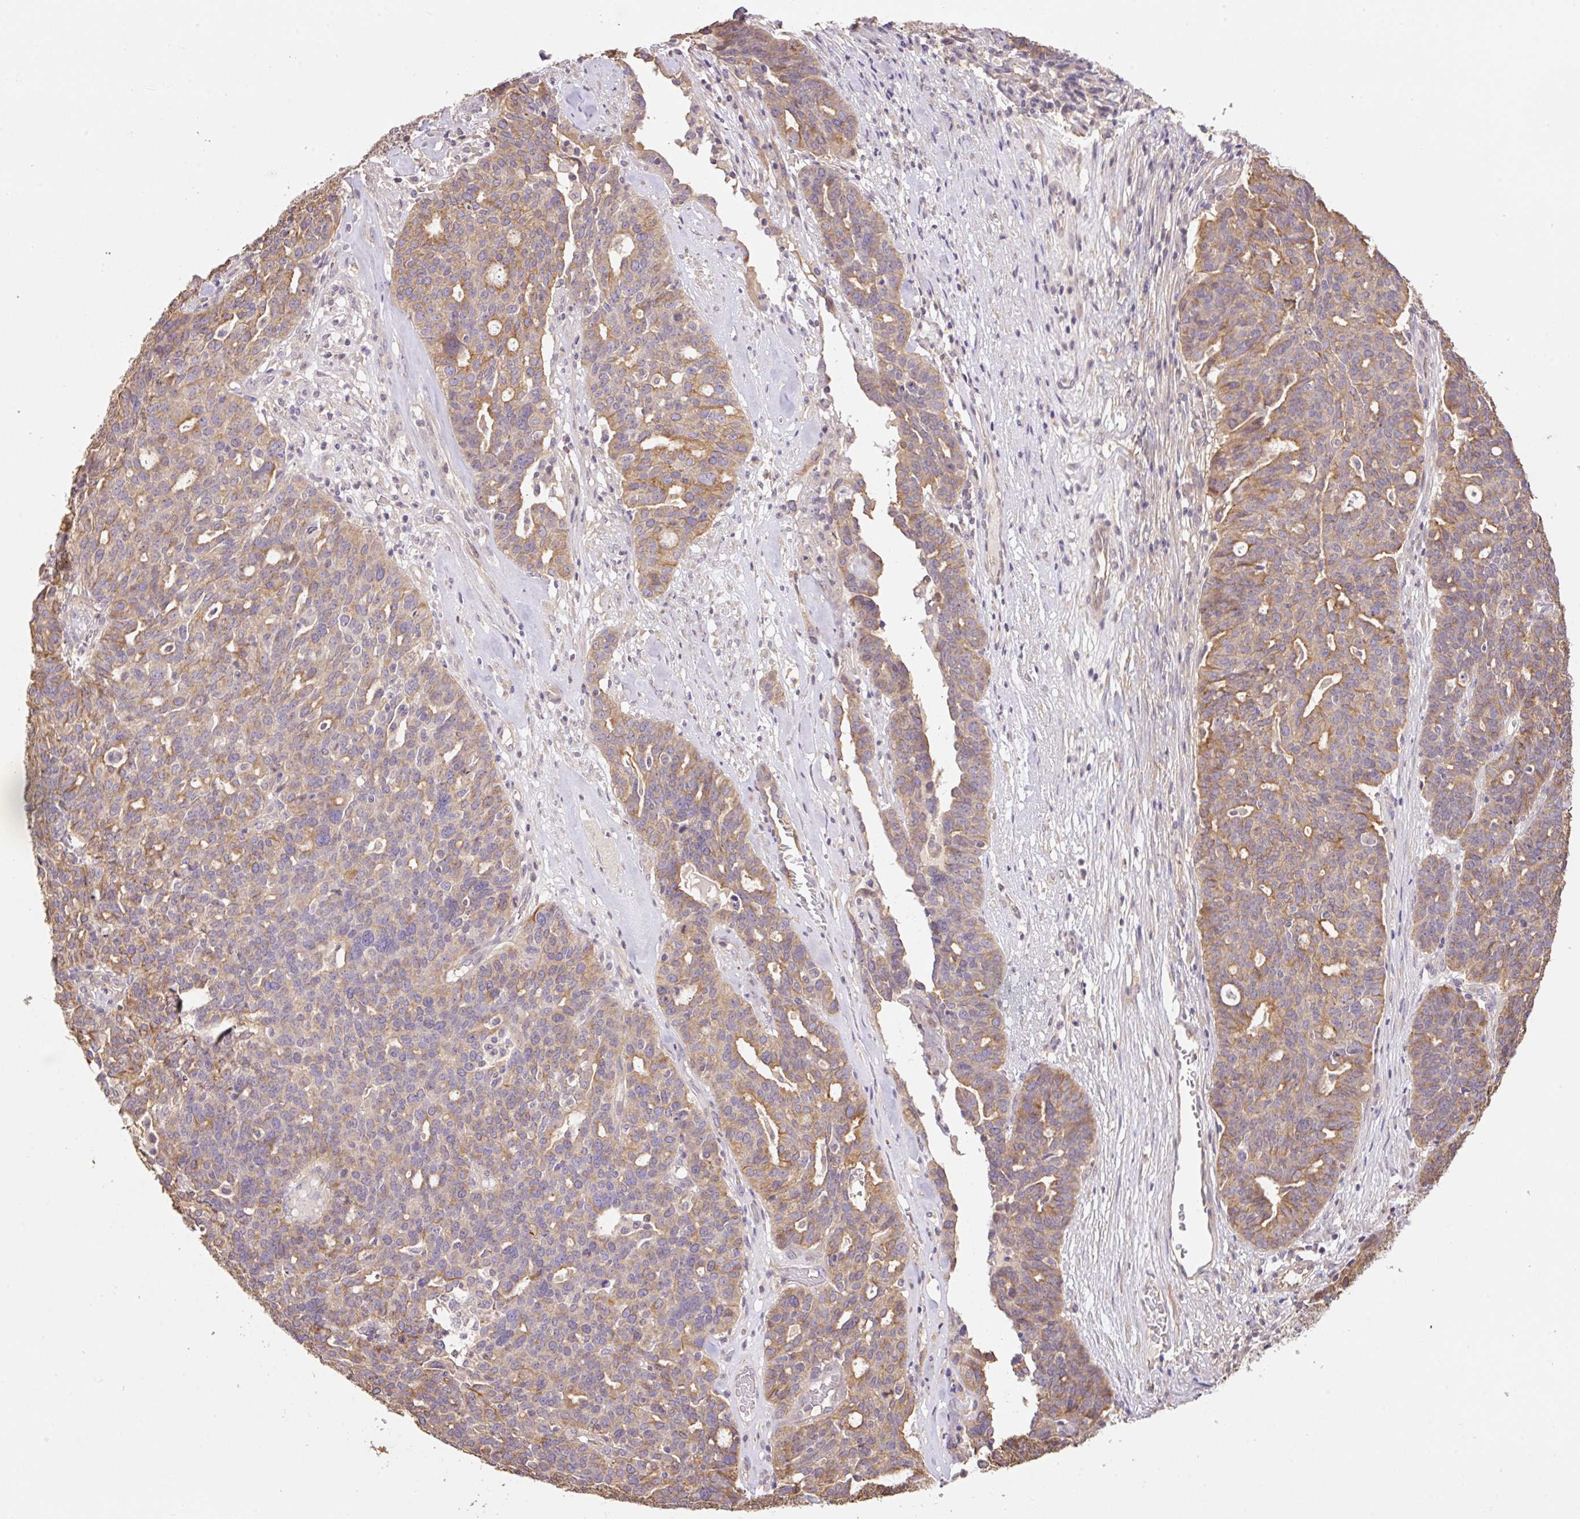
{"staining": {"intensity": "moderate", "quantity": "25%-75%", "location": "cytoplasmic/membranous"}, "tissue": "ovarian cancer", "cell_type": "Tumor cells", "image_type": "cancer", "snomed": [{"axis": "morphology", "description": "Cystadenocarcinoma, serous, NOS"}, {"axis": "topography", "description": "Ovary"}], "caption": "Brown immunohistochemical staining in human serous cystadenocarcinoma (ovarian) exhibits moderate cytoplasmic/membranous expression in about 25%-75% of tumor cells.", "gene": "COX8A", "patient": {"sex": "female", "age": 59}}